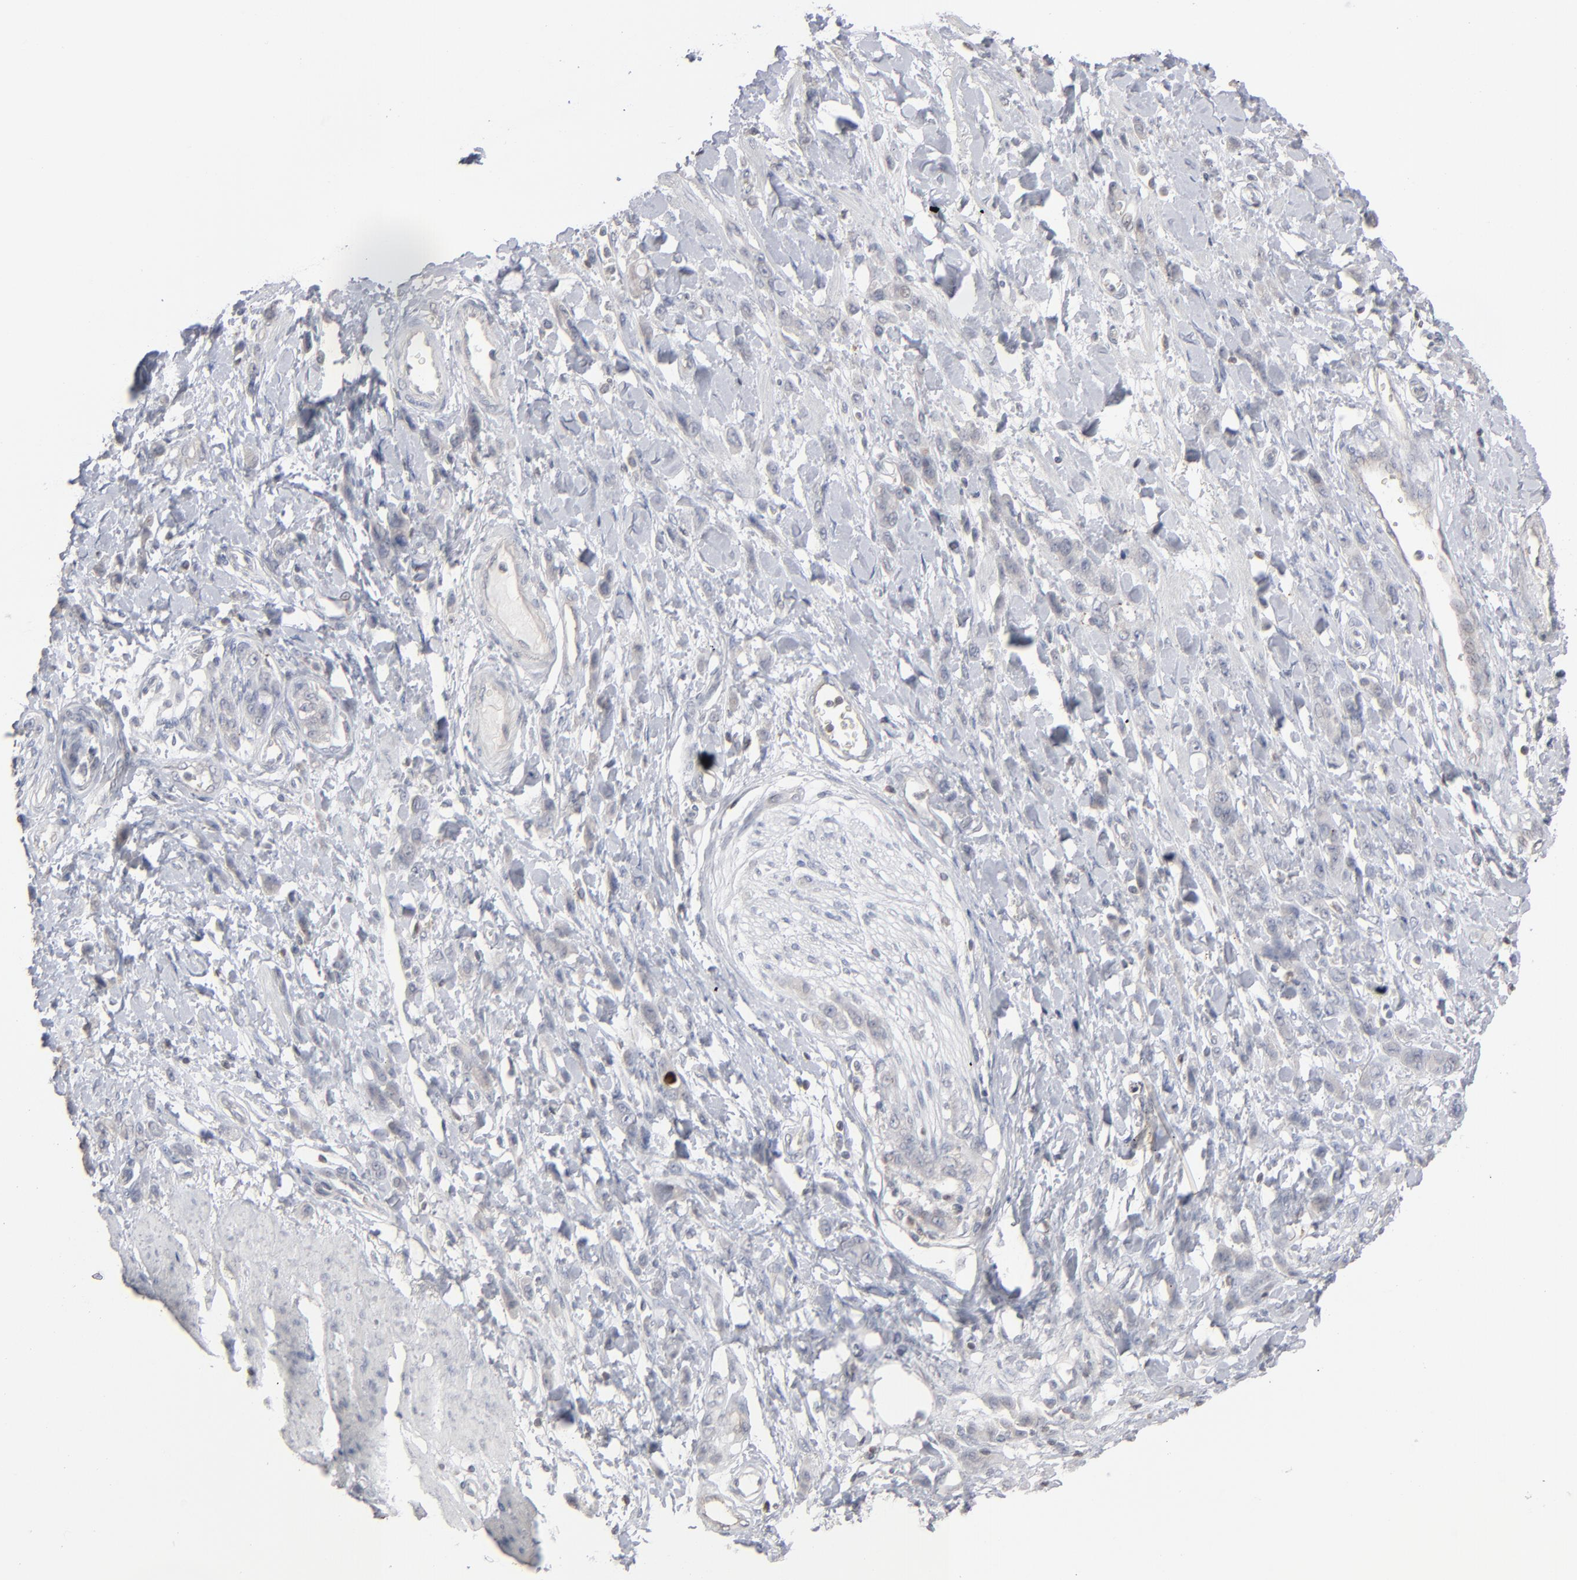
{"staining": {"intensity": "negative", "quantity": "none", "location": "none"}, "tissue": "stomach cancer", "cell_type": "Tumor cells", "image_type": "cancer", "snomed": [{"axis": "morphology", "description": "Normal tissue, NOS"}, {"axis": "morphology", "description": "Adenocarcinoma, NOS"}, {"axis": "topography", "description": "Stomach"}], "caption": "IHC image of neoplastic tissue: human adenocarcinoma (stomach) stained with DAB exhibits no significant protein expression in tumor cells.", "gene": "STAT4", "patient": {"sex": "male", "age": 82}}